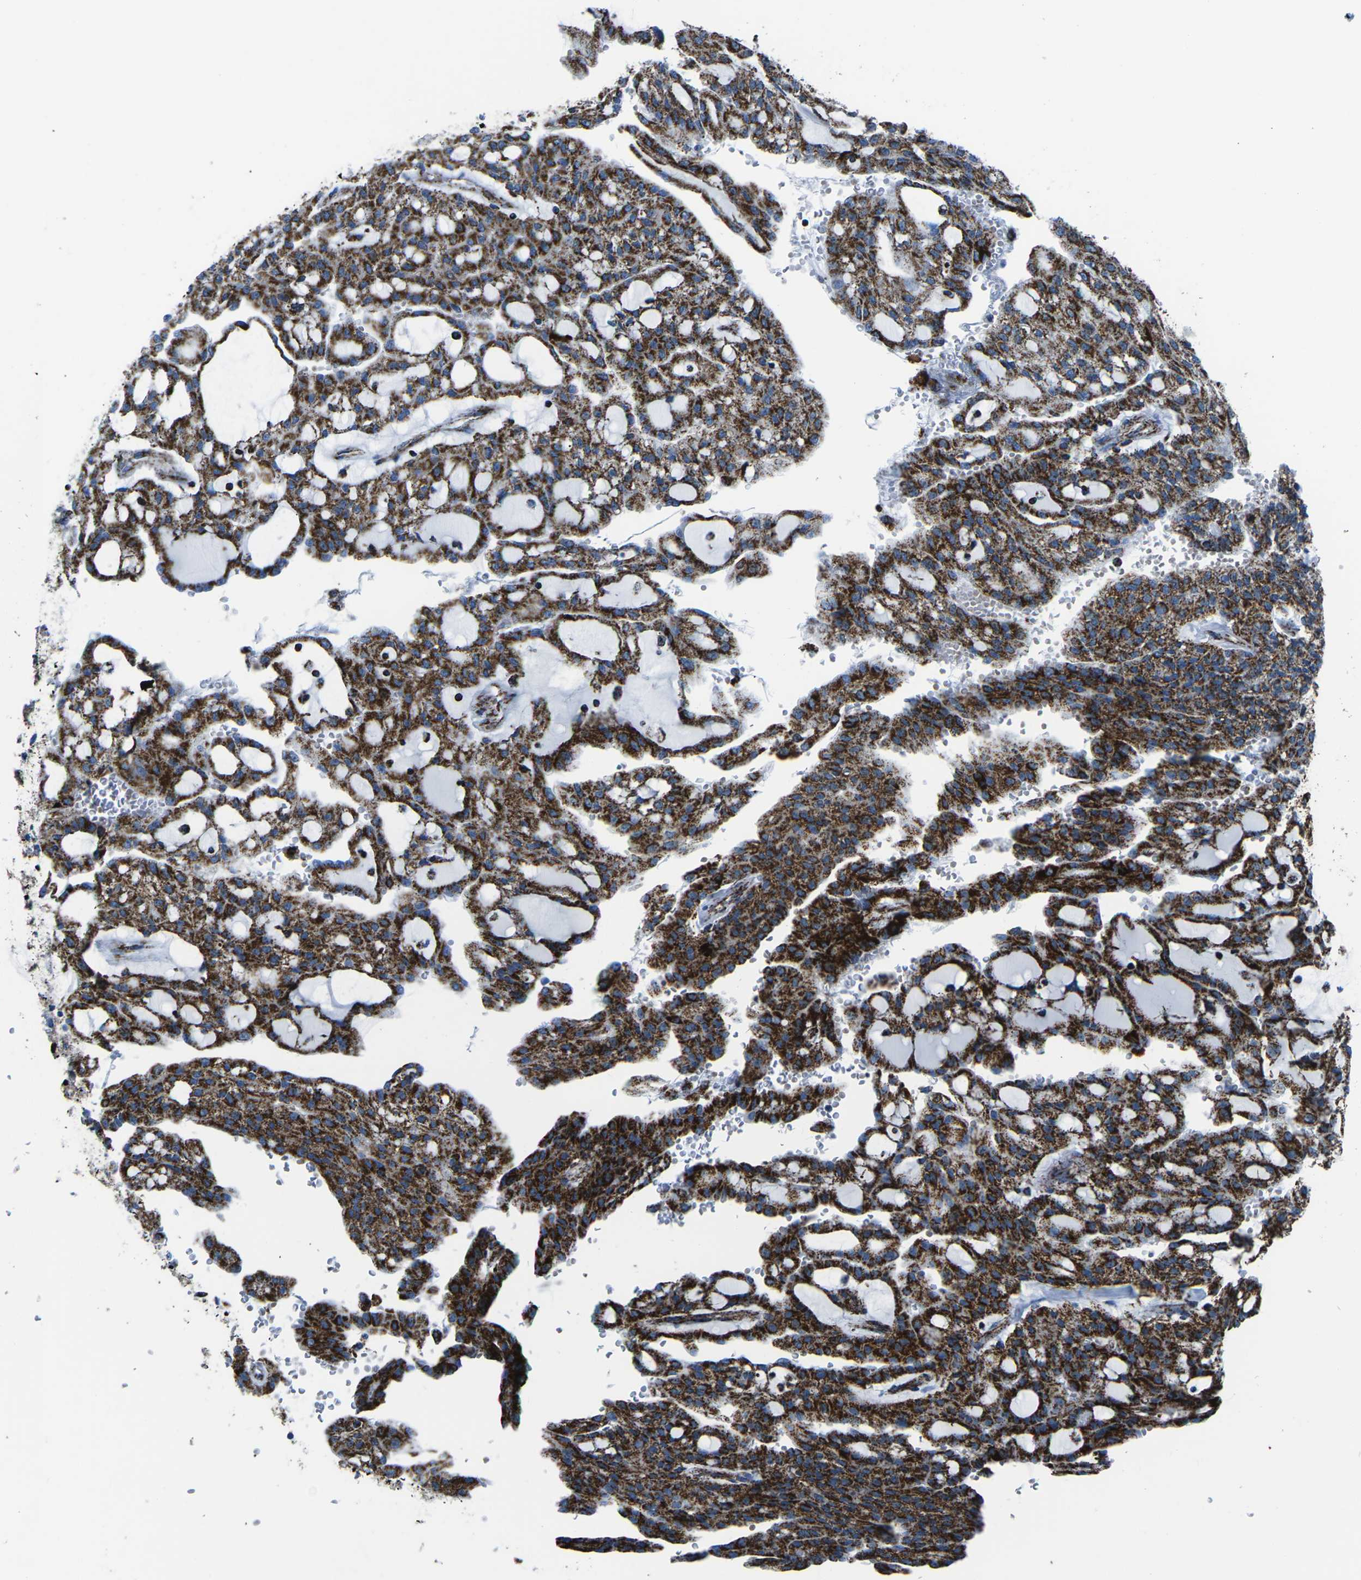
{"staining": {"intensity": "strong", "quantity": ">75%", "location": "cytoplasmic/membranous"}, "tissue": "renal cancer", "cell_type": "Tumor cells", "image_type": "cancer", "snomed": [{"axis": "morphology", "description": "Adenocarcinoma, NOS"}, {"axis": "topography", "description": "Kidney"}], "caption": "The micrograph demonstrates staining of adenocarcinoma (renal), revealing strong cytoplasmic/membranous protein positivity (brown color) within tumor cells.", "gene": "MT-CO2", "patient": {"sex": "male", "age": 63}}